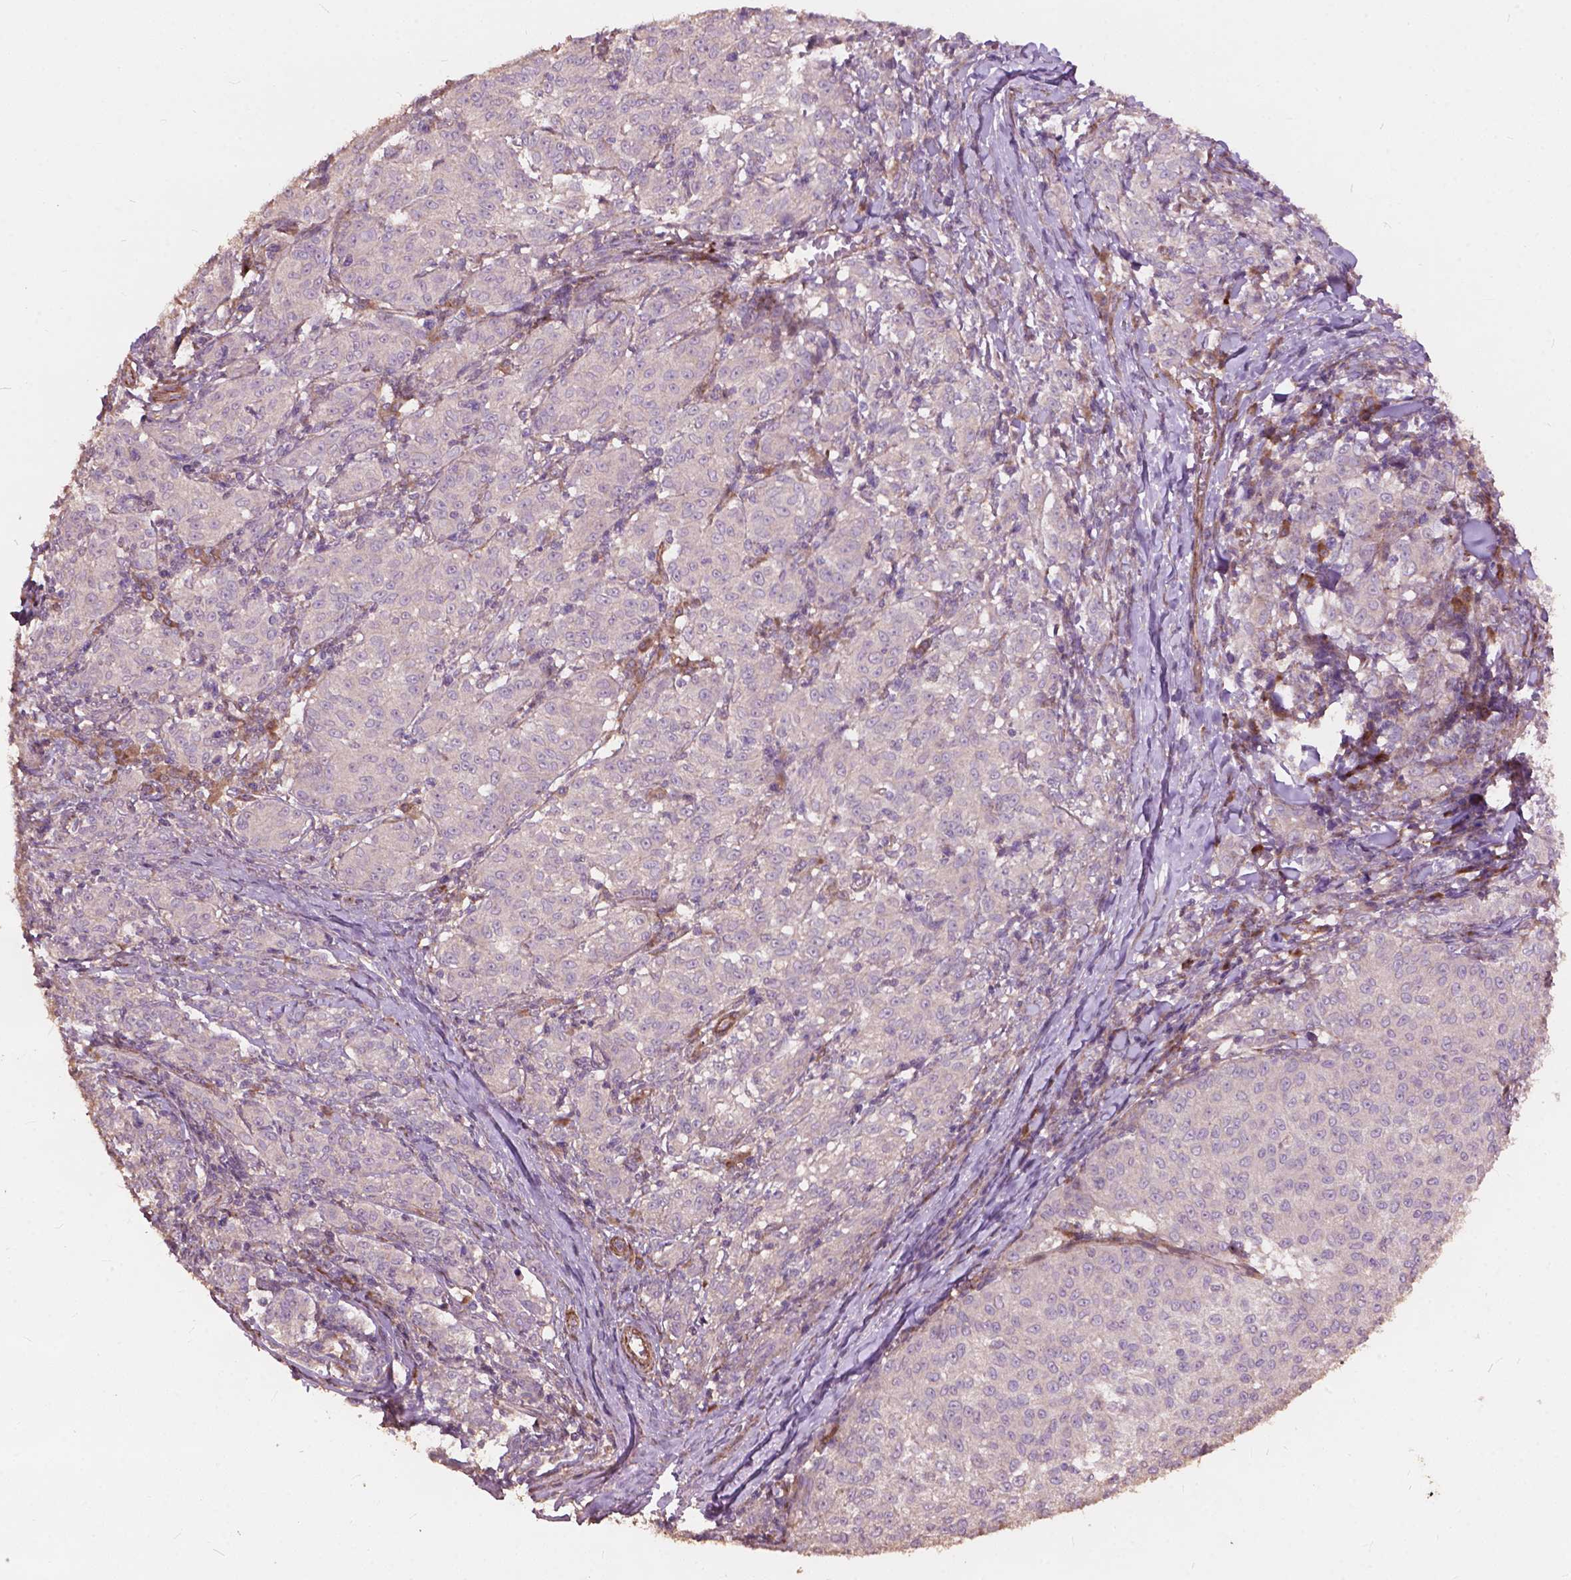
{"staining": {"intensity": "negative", "quantity": "none", "location": "none"}, "tissue": "melanoma", "cell_type": "Tumor cells", "image_type": "cancer", "snomed": [{"axis": "morphology", "description": "Malignant melanoma, NOS"}, {"axis": "topography", "description": "Skin"}], "caption": "This image is of malignant melanoma stained with immunohistochemistry (IHC) to label a protein in brown with the nuclei are counter-stained blue. There is no positivity in tumor cells.", "gene": "FNIP1", "patient": {"sex": "female", "age": 72}}